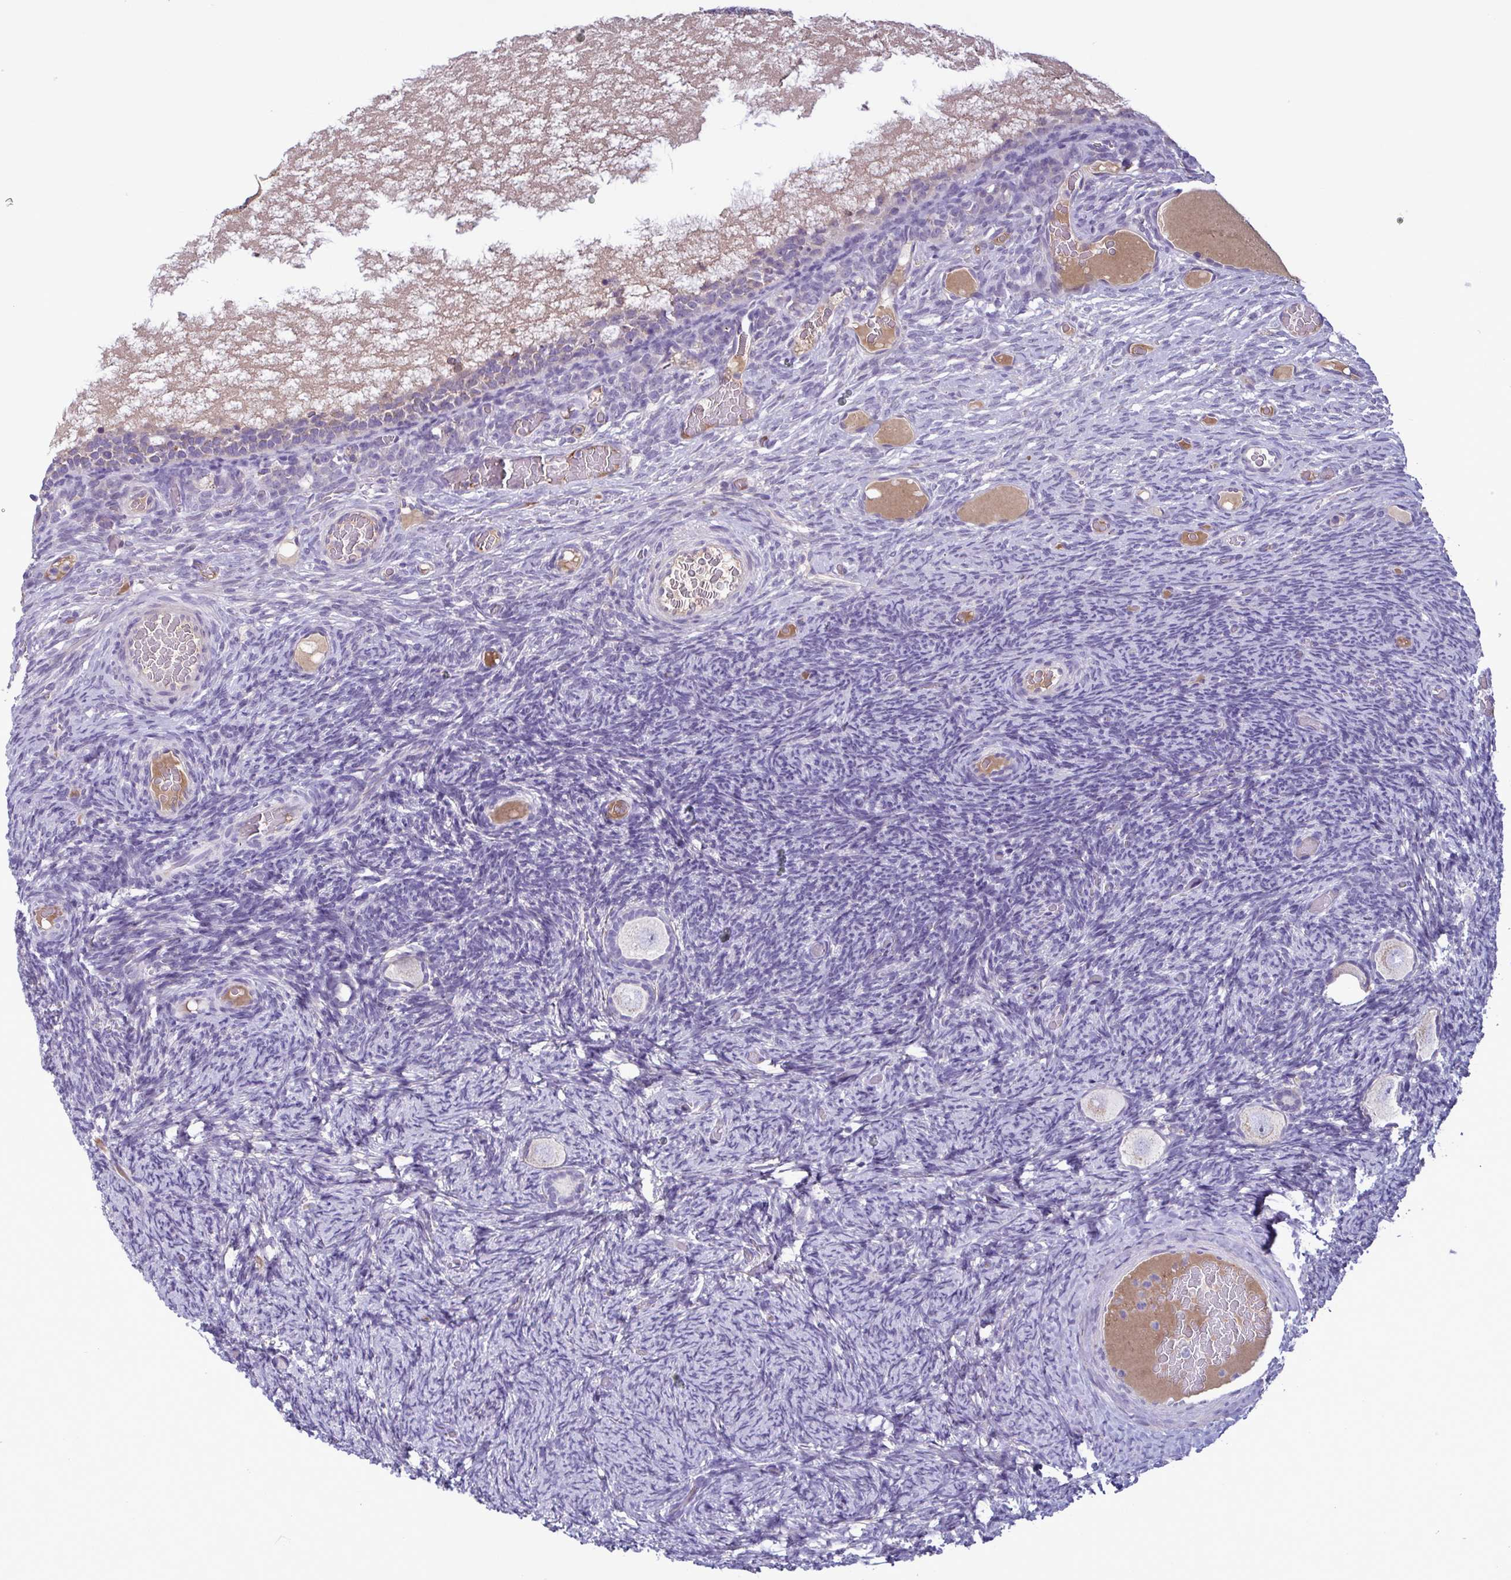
{"staining": {"intensity": "negative", "quantity": "none", "location": "none"}, "tissue": "ovary", "cell_type": "Follicle cells", "image_type": "normal", "snomed": [{"axis": "morphology", "description": "Normal tissue, NOS"}, {"axis": "topography", "description": "Ovary"}], "caption": "Immunohistochemistry histopathology image of benign ovary stained for a protein (brown), which demonstrates no expression in follicle cells. (Stains: DAB (3,3'-diaminobenzidine) IHC with hematoxylin counter stain, Microscopy: brightfield microscopy at high magnification).", "gene": "F13B", "patient": {"sex": "female", "age": 34}}